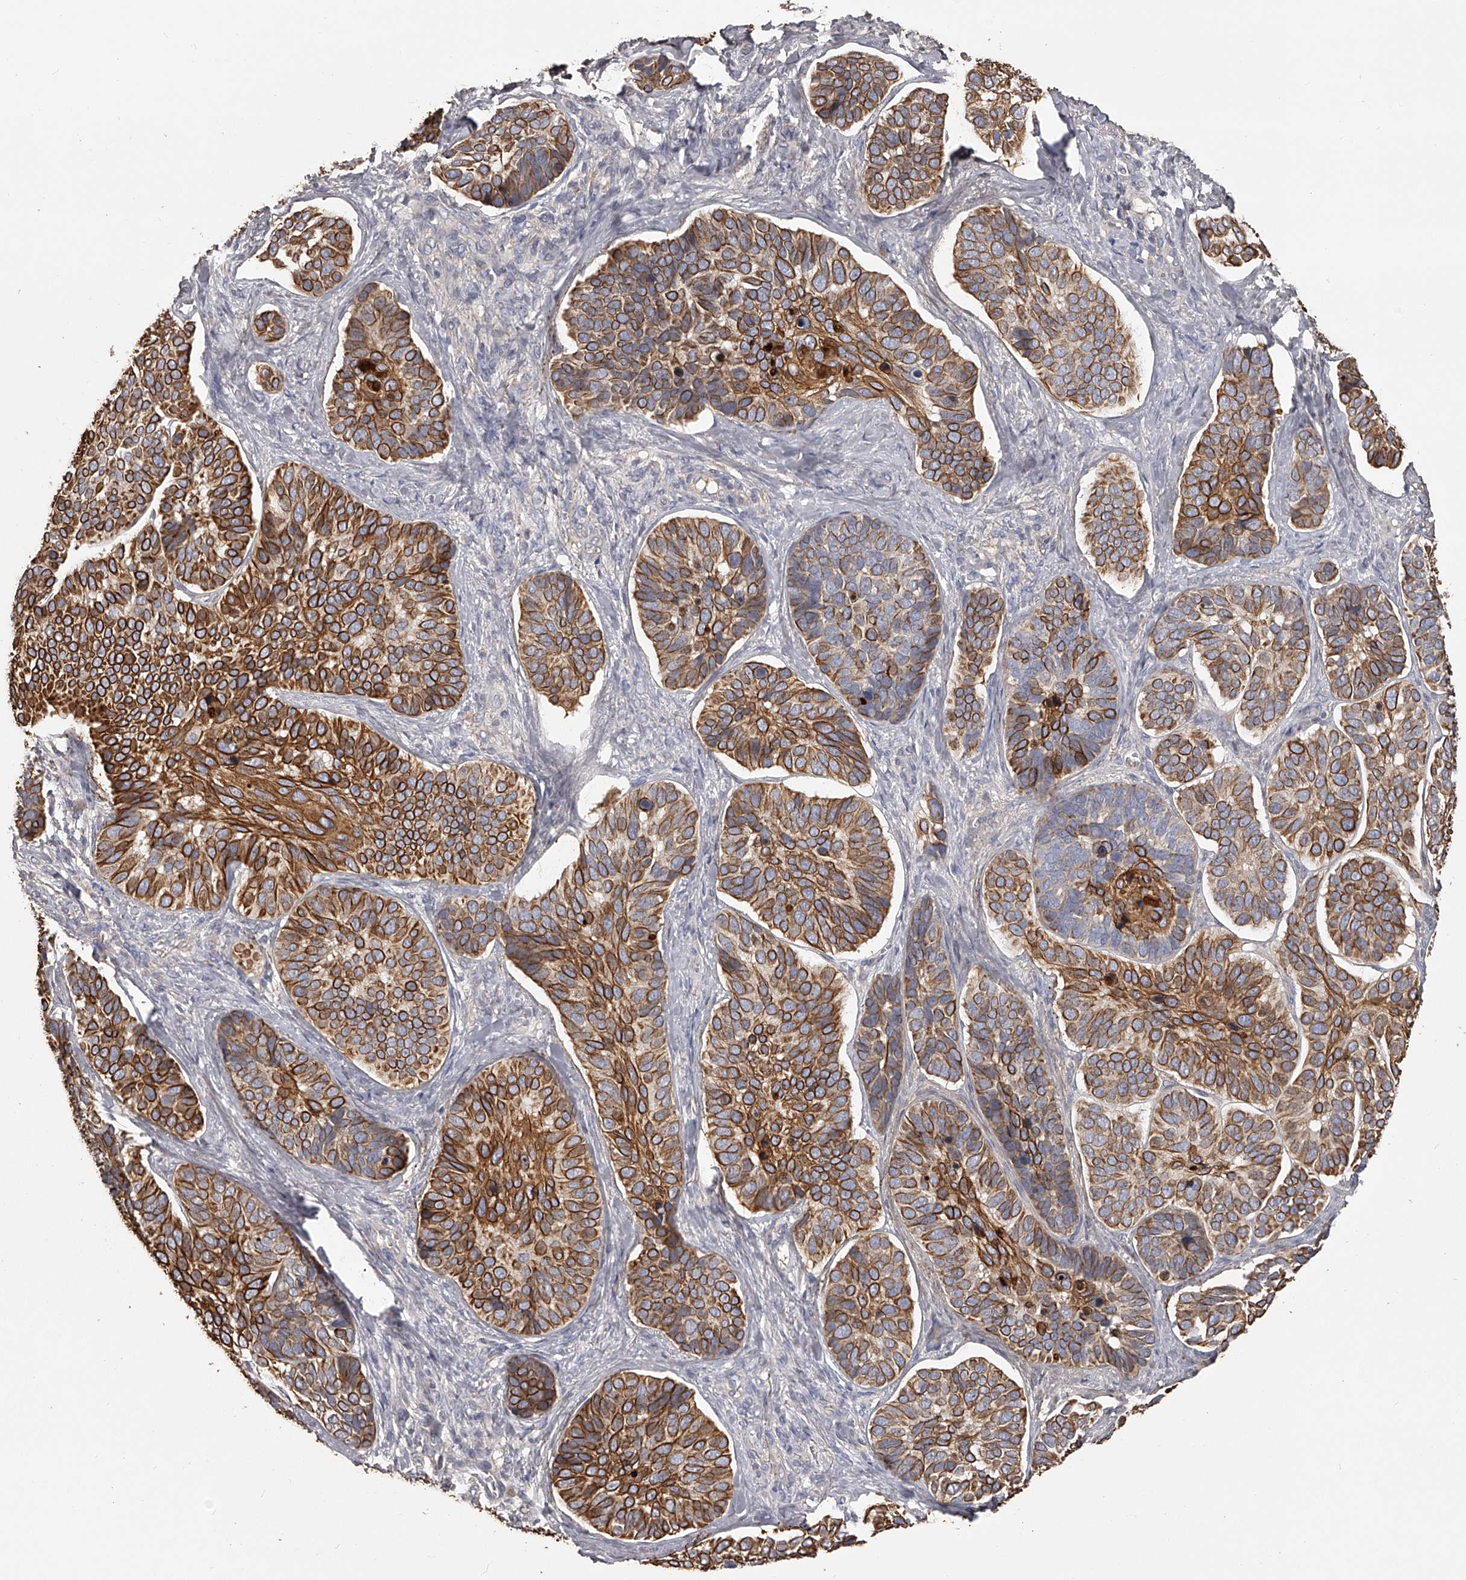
{"staining": {"intensity": "strong", "quantity": ">75%", "location": "cytoplasmic/membranous"}, "tissue": "skin cancer", "cell_type": "Tumor cells", "image_type": "cancer", "snomed": [{"axis": "morphology", "description": "Basal cell carcinoma"}, {"axis": "topography", "description": "Skin"}], "caption": "Basal cell carcinoma (skin) tissue reveals strong cytoplasmic/membranous staining in about >75% of tumor cells Nuclei are stained in blue.", "gene": "TNN", "patient": {"sex": "male", "age": 62}}